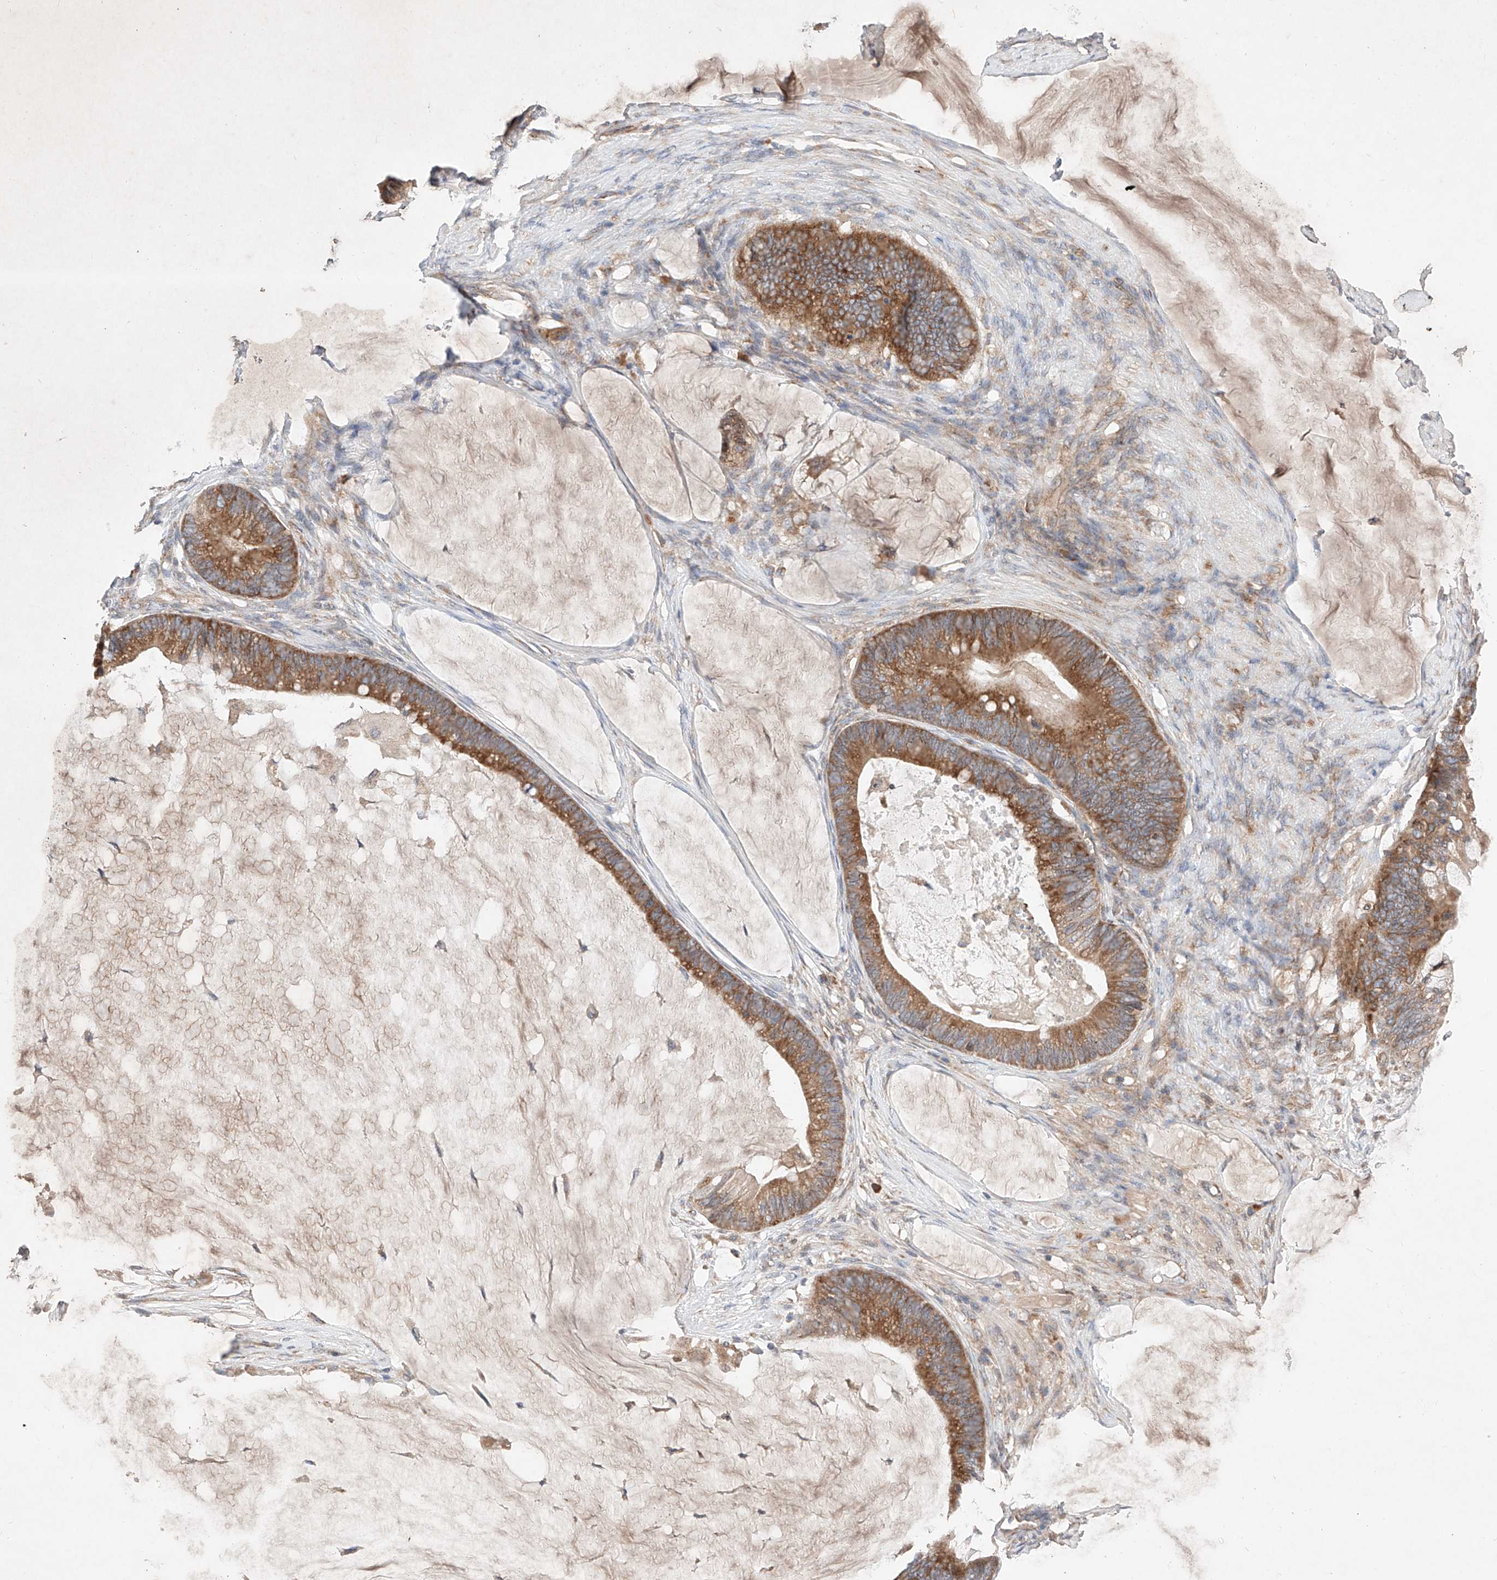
{"staining": {"intensity": "moderate", "quantity": ">75%", "location": "cytoplasmic/membranous"}, "tissue": "ovarian cancer", "cell_type": "Tumor cells", "image_type": "cancer", "snomed": [{"axis": "morphology", "description": "Cystadenocarcinoma, mucinous, NOS"}, {"axis": "topography", "description": "Ovary"}], "caption": "A histopathology image of mucinous cystadenocarcinoma (ovarian) stained for a protein demonstrates moderate cytoplasmic/membranous brown staining in tumor cells.", "gene": "FASTK", "patient": {"sex": "female", "age": 61}}